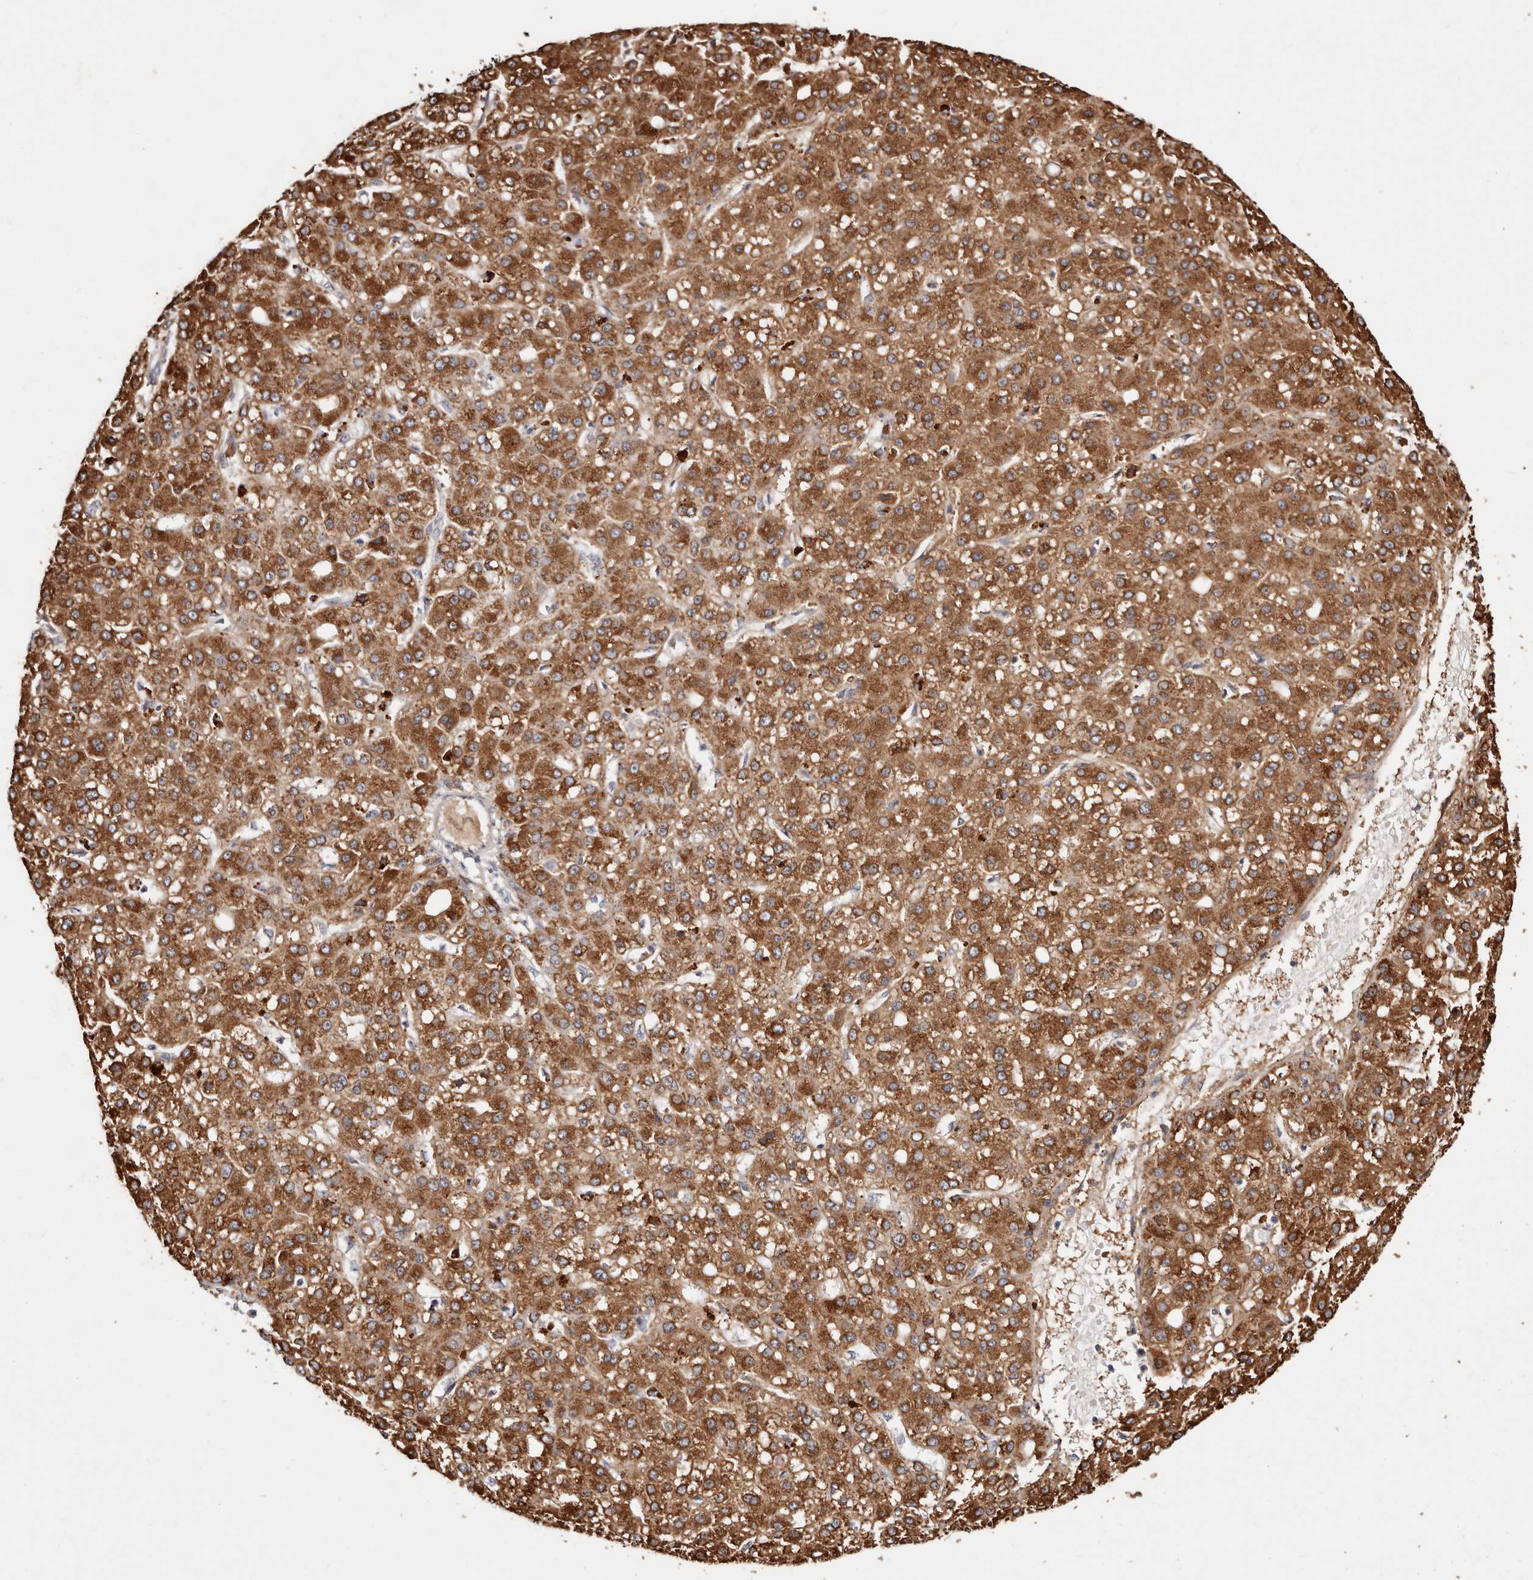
{"staining": {"intensity": "strong", "quantity": ">75%", "location": "cytoplasmic/membranous"}, "tissue": "liver cancer", "cell_type": "Tumor cells", "image_type": "cancer", "snomed": [{"axis": "morphology", "description": "Carcinoma, Hepatocellular, NOS"}, {"axis": "topography", "description": "Liver"}], "caption": "Immunohistochemistry of hepatocellular carcinoma (liver) demonstrates high levels of strong cytoplasmic/membranous staining in approximately >75% of tumor cells.", "gene": "THBS3", "patient": {"sex": "male", "age": 67}}